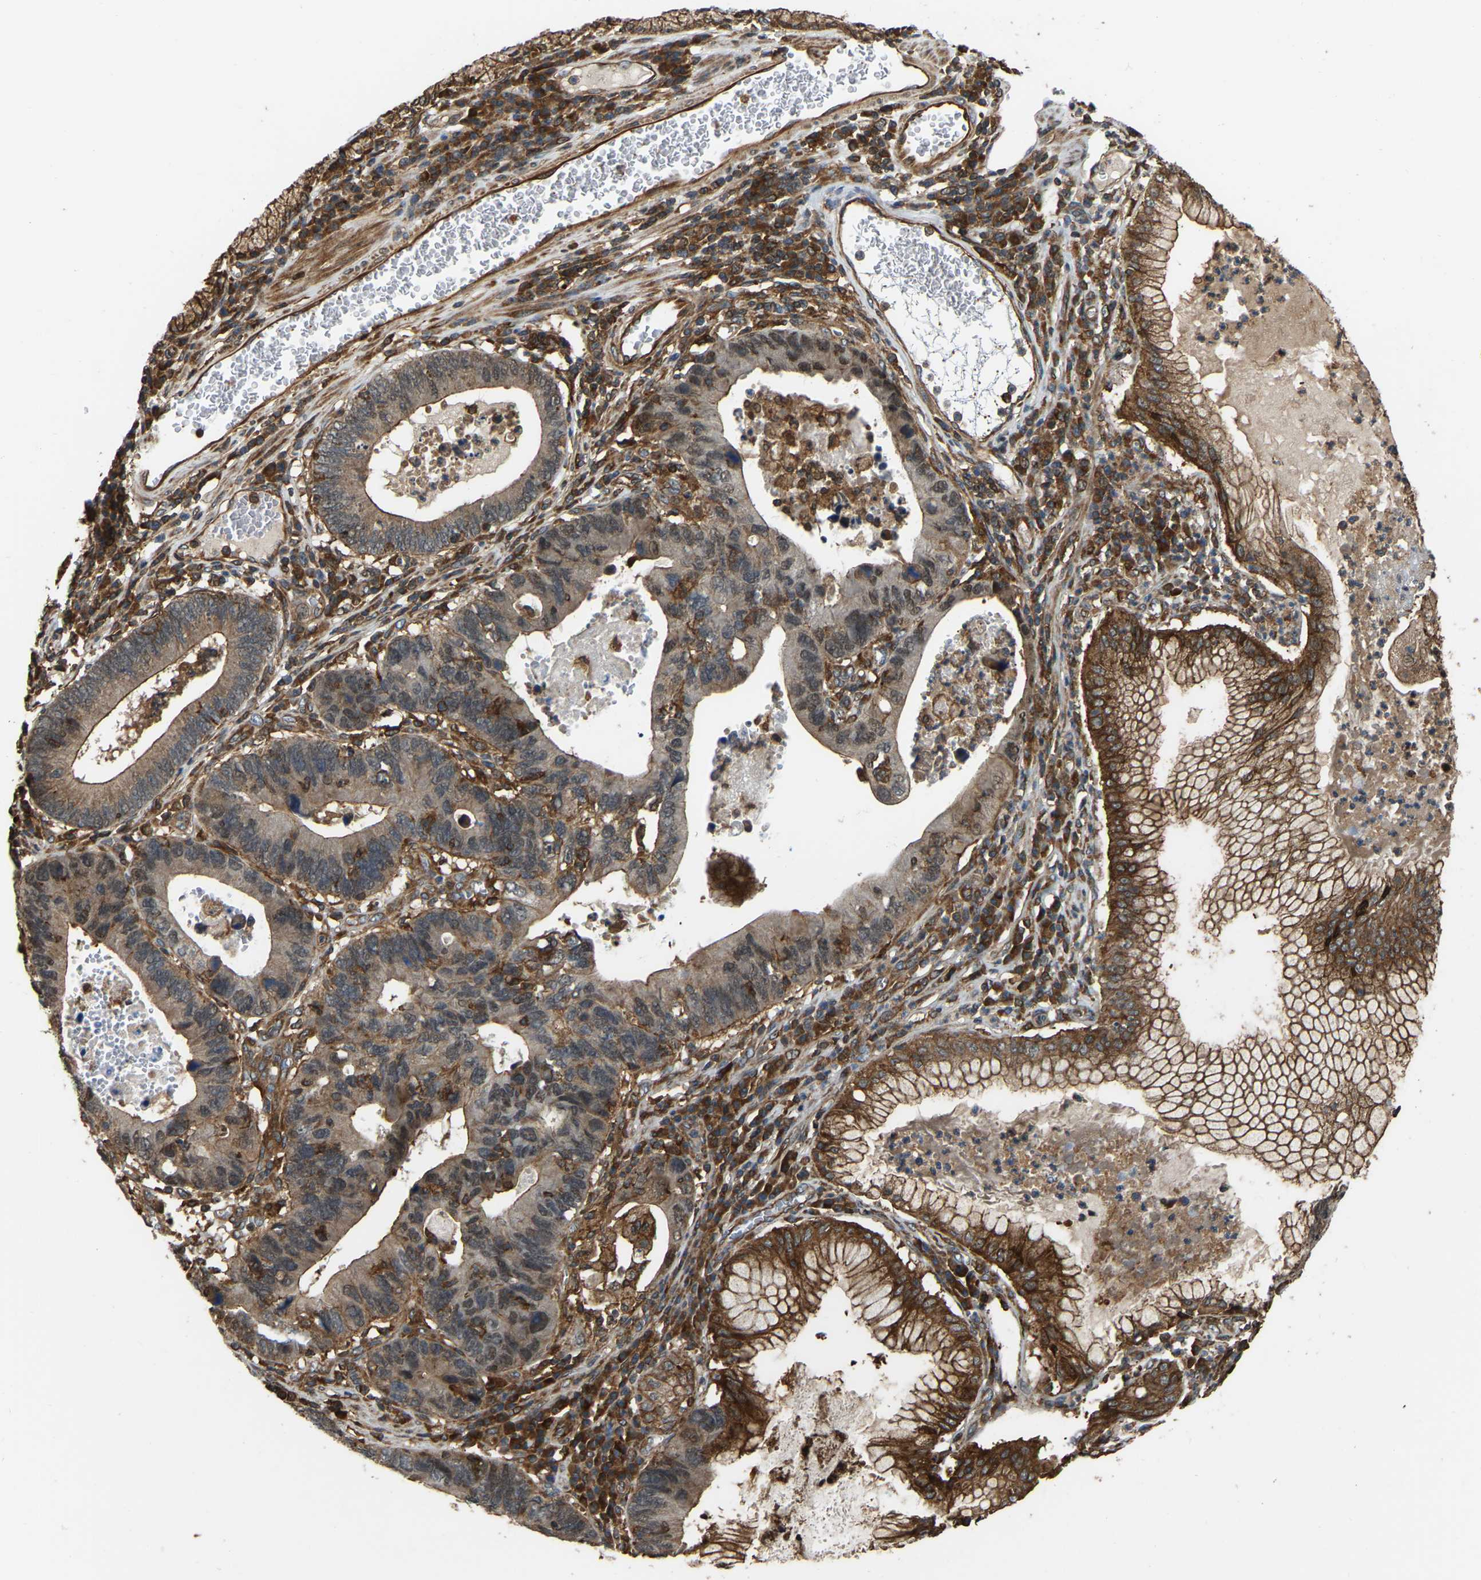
{"staining": {"intensity": "moderate", "quantity": ">75%", "location": "cytoplasmic/membranous"}, "tissue": "stomach cancer", "cell_type": "Tumor cells", "image_type": "cancer", "snomed": [{"axis": "morphology", "description": "Adenocarcinoma, NOS"}, {"axis": "topography", "description": "Stomach"}], "caption": "Protein staining reveals moderate cytoplasmic/membranous staining in about >75% of tumor cells in stomach cancer.", "gene": "SAMD9L", "patient": {"sex": "male", "age": 59}}